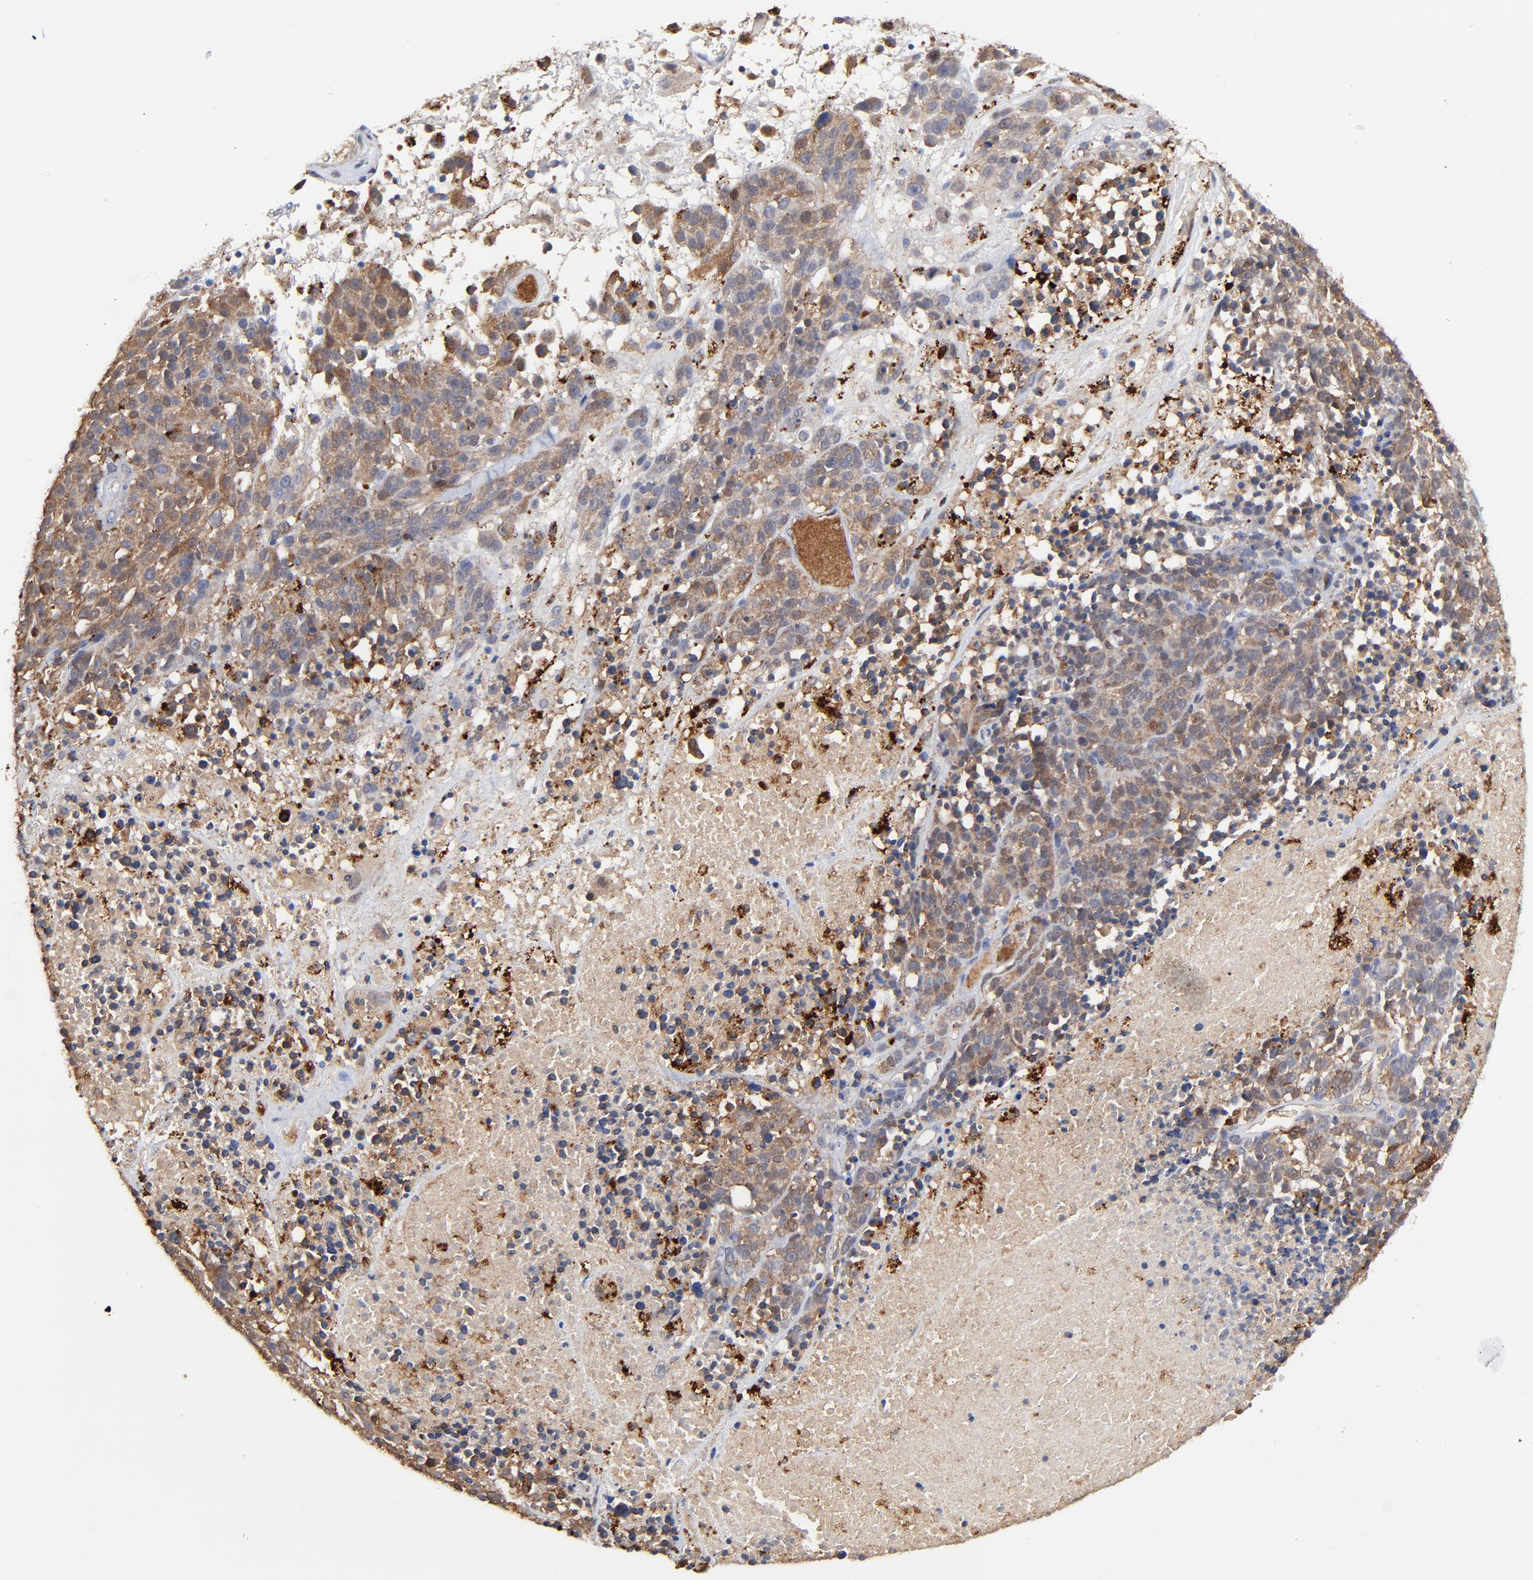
{"staining": {"intensity": "moderate", "quantity": ">75%", "location": "cytoplasmic/membranous"}, "tissue": "melanoma", "cell_type": "Tumor cells", "image_type": "cancer", "snomed": [{"axis": "morphology", "description": "Malignant melanoma, Metastatic site"}, {"axis": "topography", "description": "Cerebral cortex"}], "caption": "This photomicrograph shows immunohistochemistry (IHC) staining of melanoma, with medium moderate cytoplasmic/membranous staining in approximately >75% of tumor cells.", "gene": "LGALS3", "patient": {"sex": "female", "age": 52}}